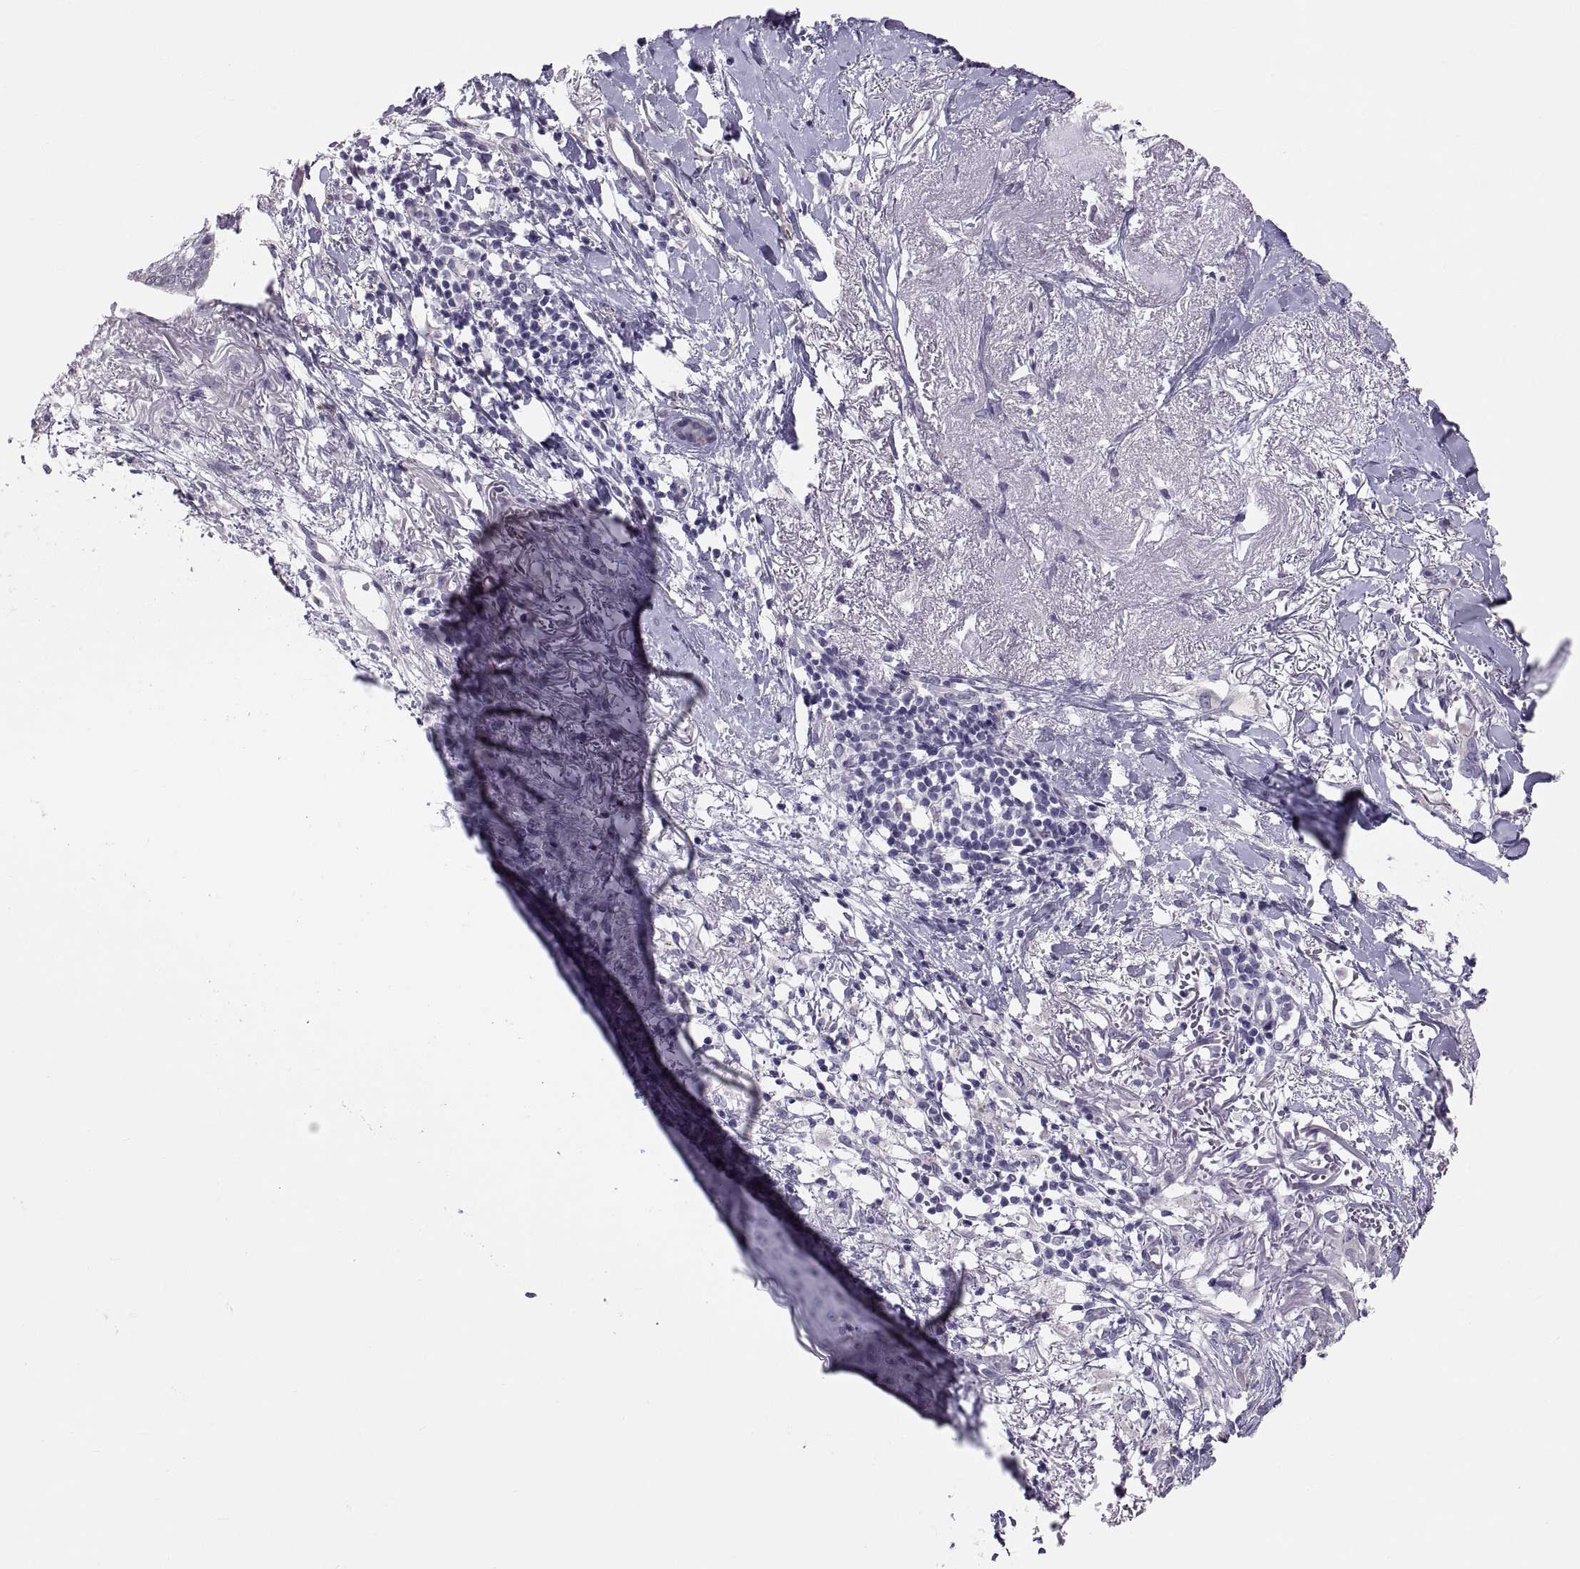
{"staining": {"intensity": "negative", "quantity": "none", "location": "none"}, "tissue": "skin cancer", "cell_type": "Tumor cells", "image_type": "cancer", "snomed": [{"axis": "morphology", "description": "Normal tissue, NOS"}, {"axis": "morphology", "description": "Basal cell carcinoma"}, {"axis": "topography", "description": "Skin"}], "caption": "This is an immunohistochemistry (IHC) photomicrograph of human skin basal cell carcinoma. There is no staining in tumor cells.", "gene": "FAM170A", "patient": {"sex": "male", "age": 84}}